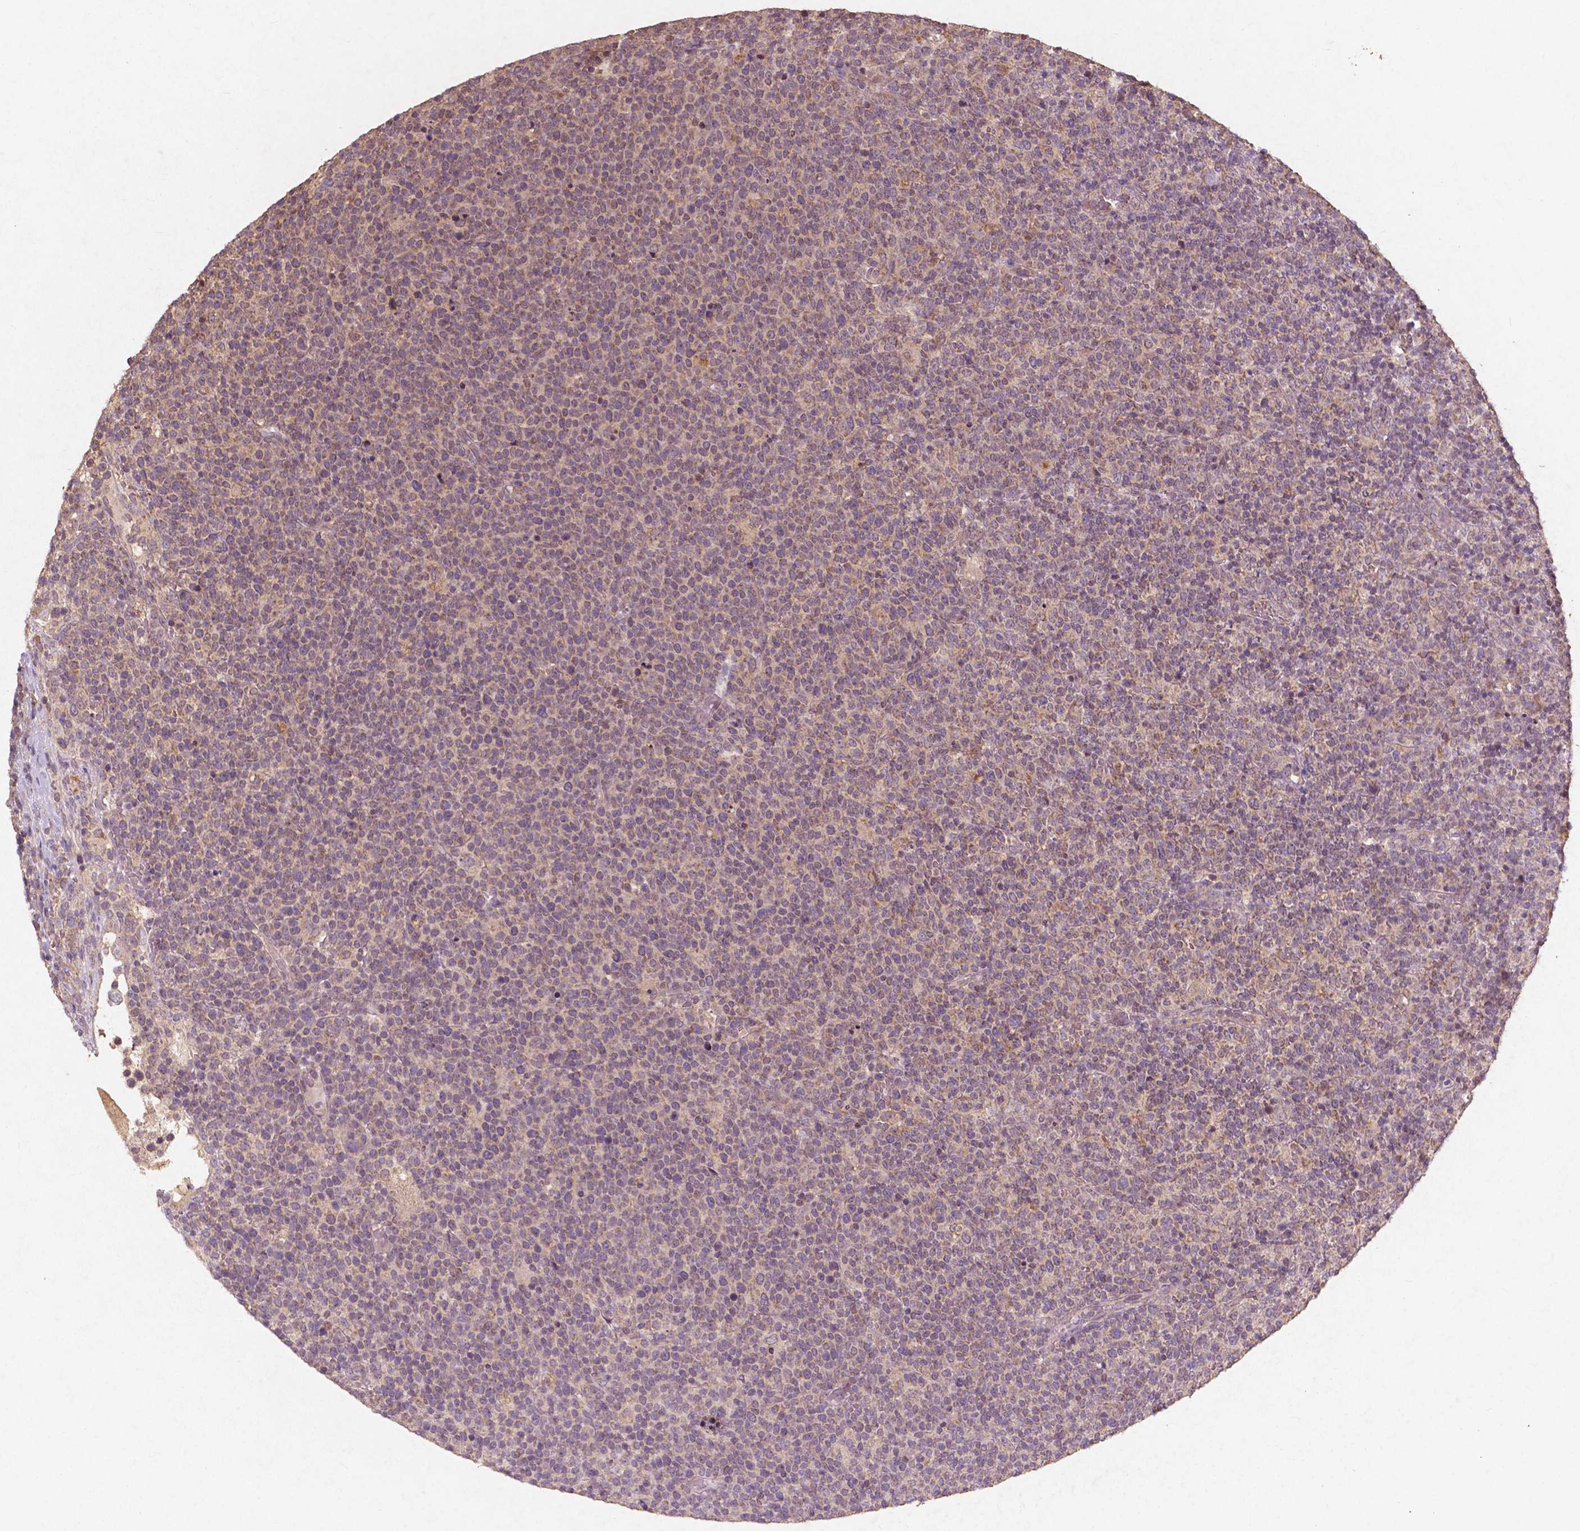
{"staining": {"intensity": "weak", "quantity": "25%-75%", "location": "cytoplasmic/membranous"}, "tissue": "lymphoma", "cell_type": "Tumor cells", "image_type": "cancer", "snomed": [{"axis": "morphology", "description": "Malignant lymphoma, non-Hodgkin's type, High grade"}, {"axis": "topography", "description": "Lymph node"}], "caption": "An immunohistochemistry (IHC) micrograph of neoplastic tissue is shown. Protein staining in brown highlights weak cytoplasmic/membranous positivity in high-grade malignant lymphoma, non-Hodgkin's type within tumor cells. Nuclei are stained in blue.", "gene": "ST6GALNAC5", "patient": {"sex": "male", "age": 61}}